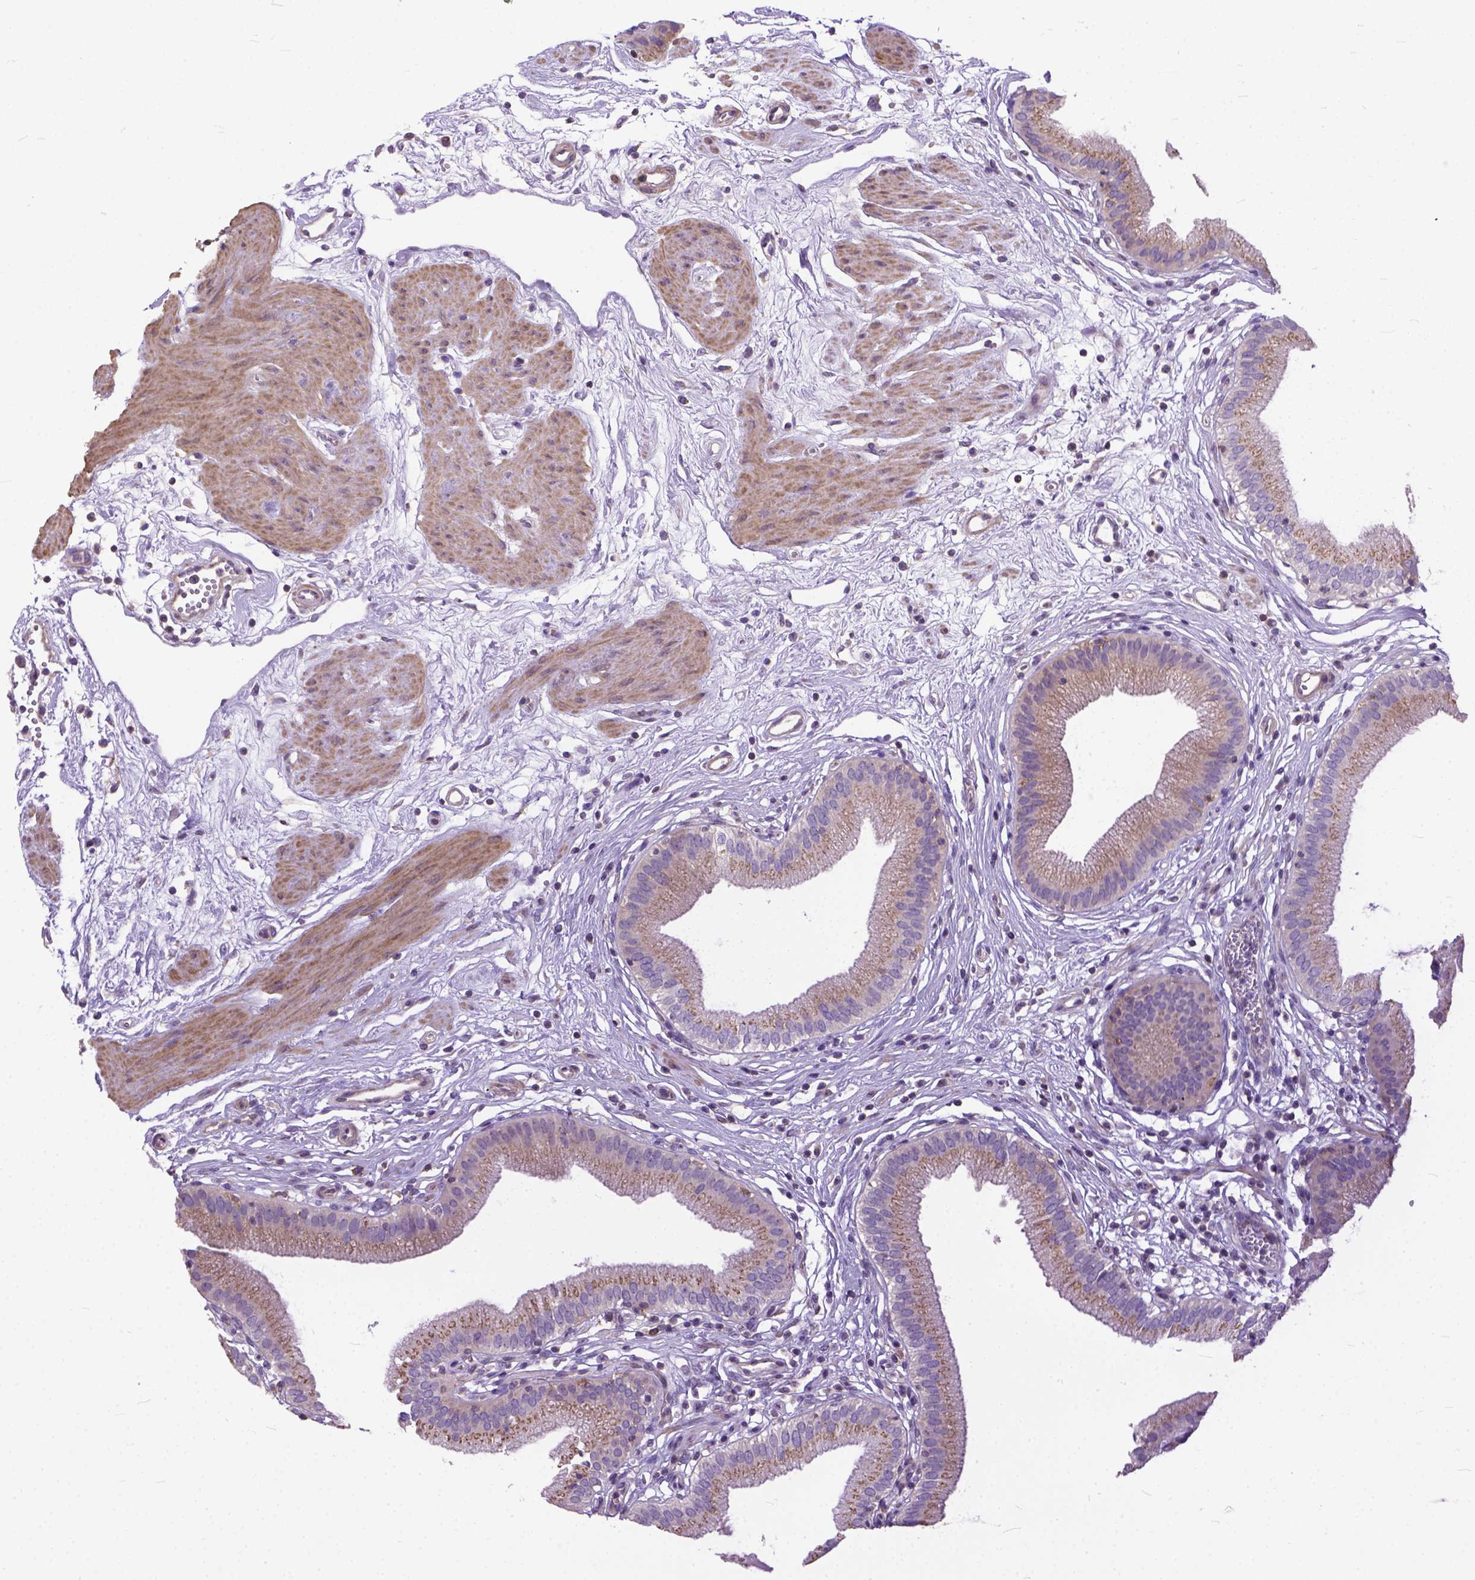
{"staining": {"intensity": "moderate", "quantity": "25%-75%", "location": "cytoplasmic/membranous"}, "tissue": "gallbladder", "cell_type": "Glandular cells", "image_type": "normal", "snomed": [{"axis": "morphology", "description": "Normal tissue, NOS"}, {"axis": "topography", "description": "Gallbladder"}], "caption": "A high-resolution micrograph shows immunohistochemistry (IHC) staining of normal gallbladder, which reveals moderate cytoplasmic/membranous expression in approximately 25%-75% of glandular cells. Using DAB (3,3'-diaminobenzidine) (brown) and hematoxylin (blue) stains, captured at high magnification using brightfield microscopy.", "gene": "BANF2", "patient": {"sex": "female", "age": 65}}